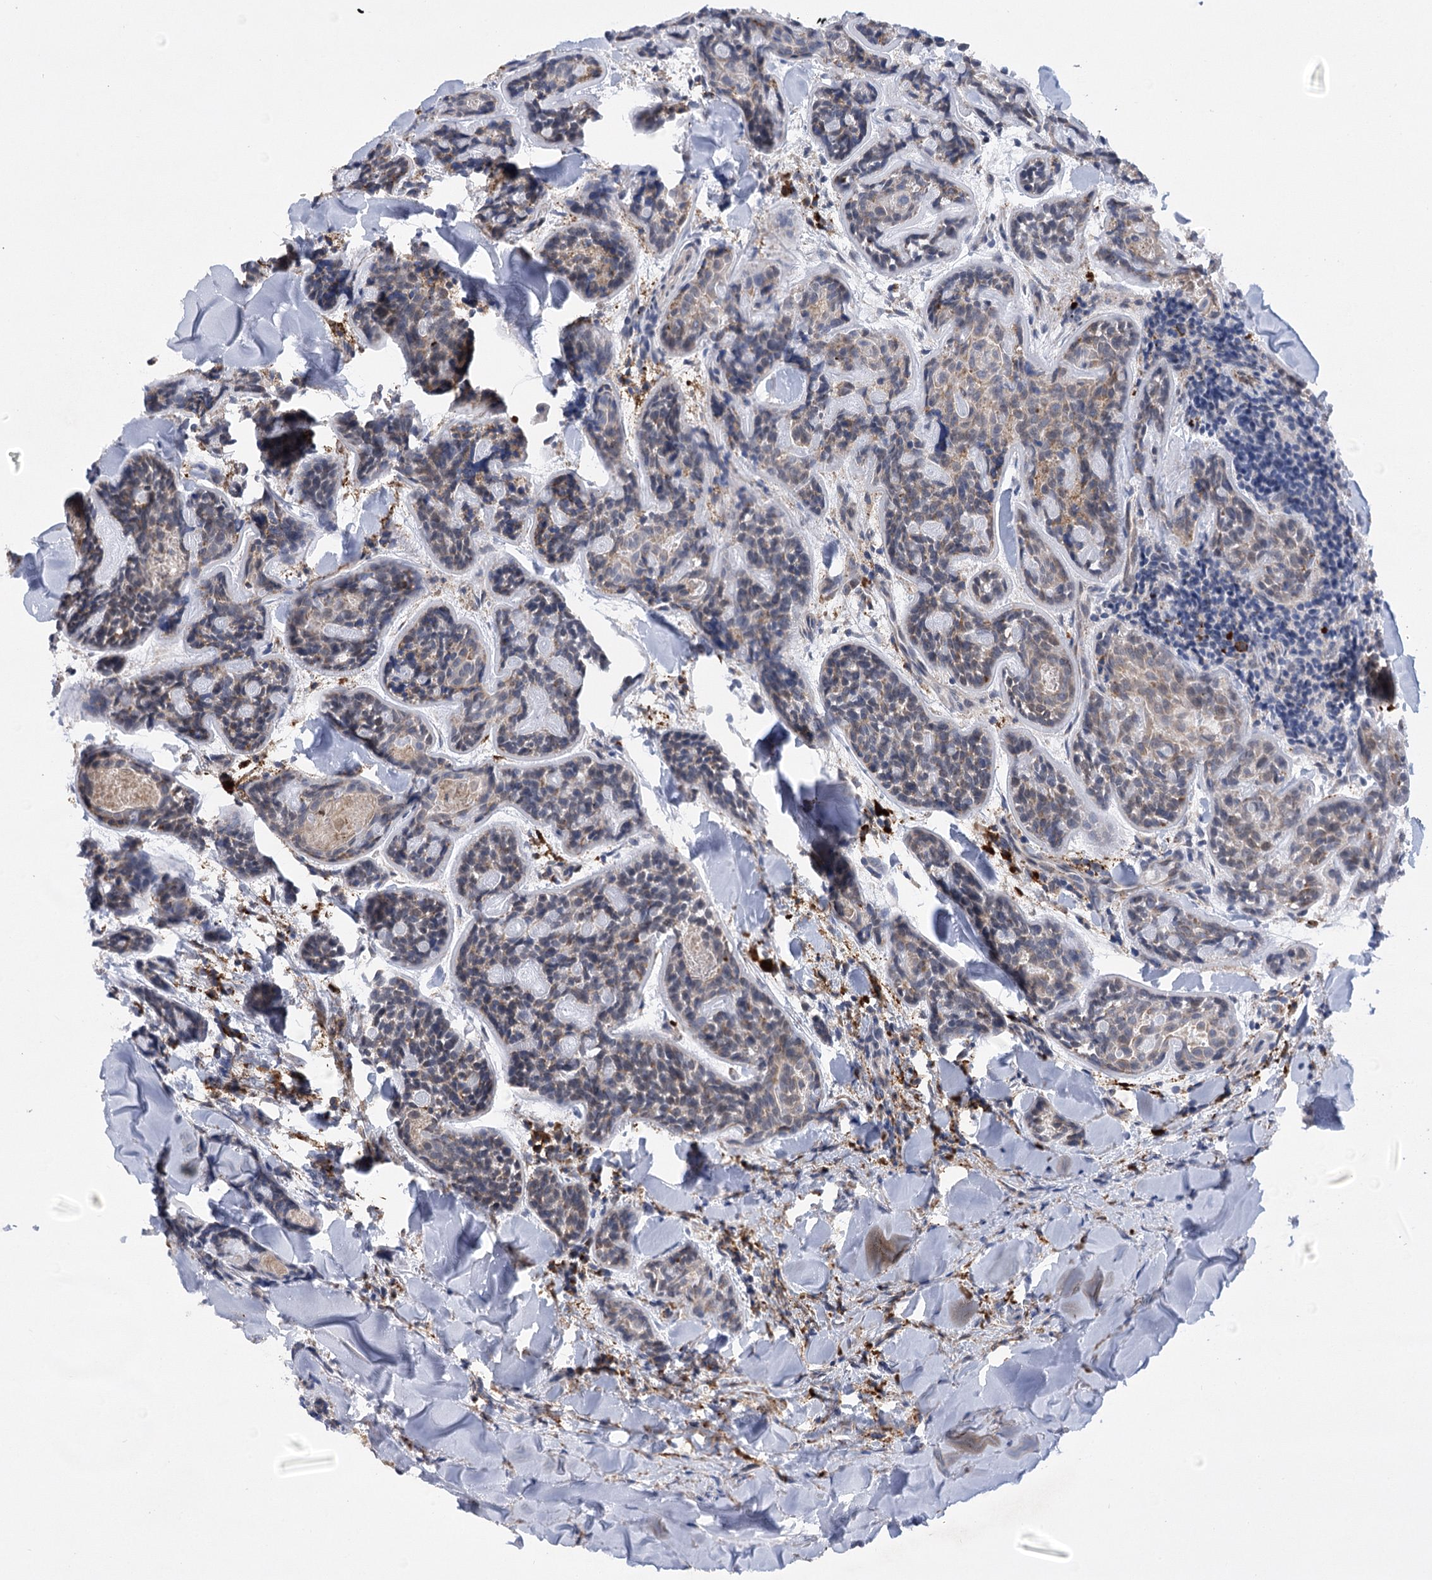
{"staining": {"intensity": "weak", "quantity": "<25%", "location": "cytoplasmic/membranous"}, "tissue": "head and neck cancer", "cell_type": "Tumor cells", "image_type": "cancer", "snomed": [{"axis": "morphology", "description": "Adenocarcinoma, NOS"}, {"axis": "topography", "description": "Salivary gland"}, {"axis": "topography", "description": "Head-Neck"}], "caption": "High magnification brightfield microscopy of adenocarcinoma (head and neck) stained with DAB (brown) and counterstained with hematoxylin (blue): tumor cells show no significant staining. (Brightfield microscopy of DAB immunohistochemistry at high magnification).", "gene": "NCKAP5", "patient": {"sex": "female", "age": 63}}